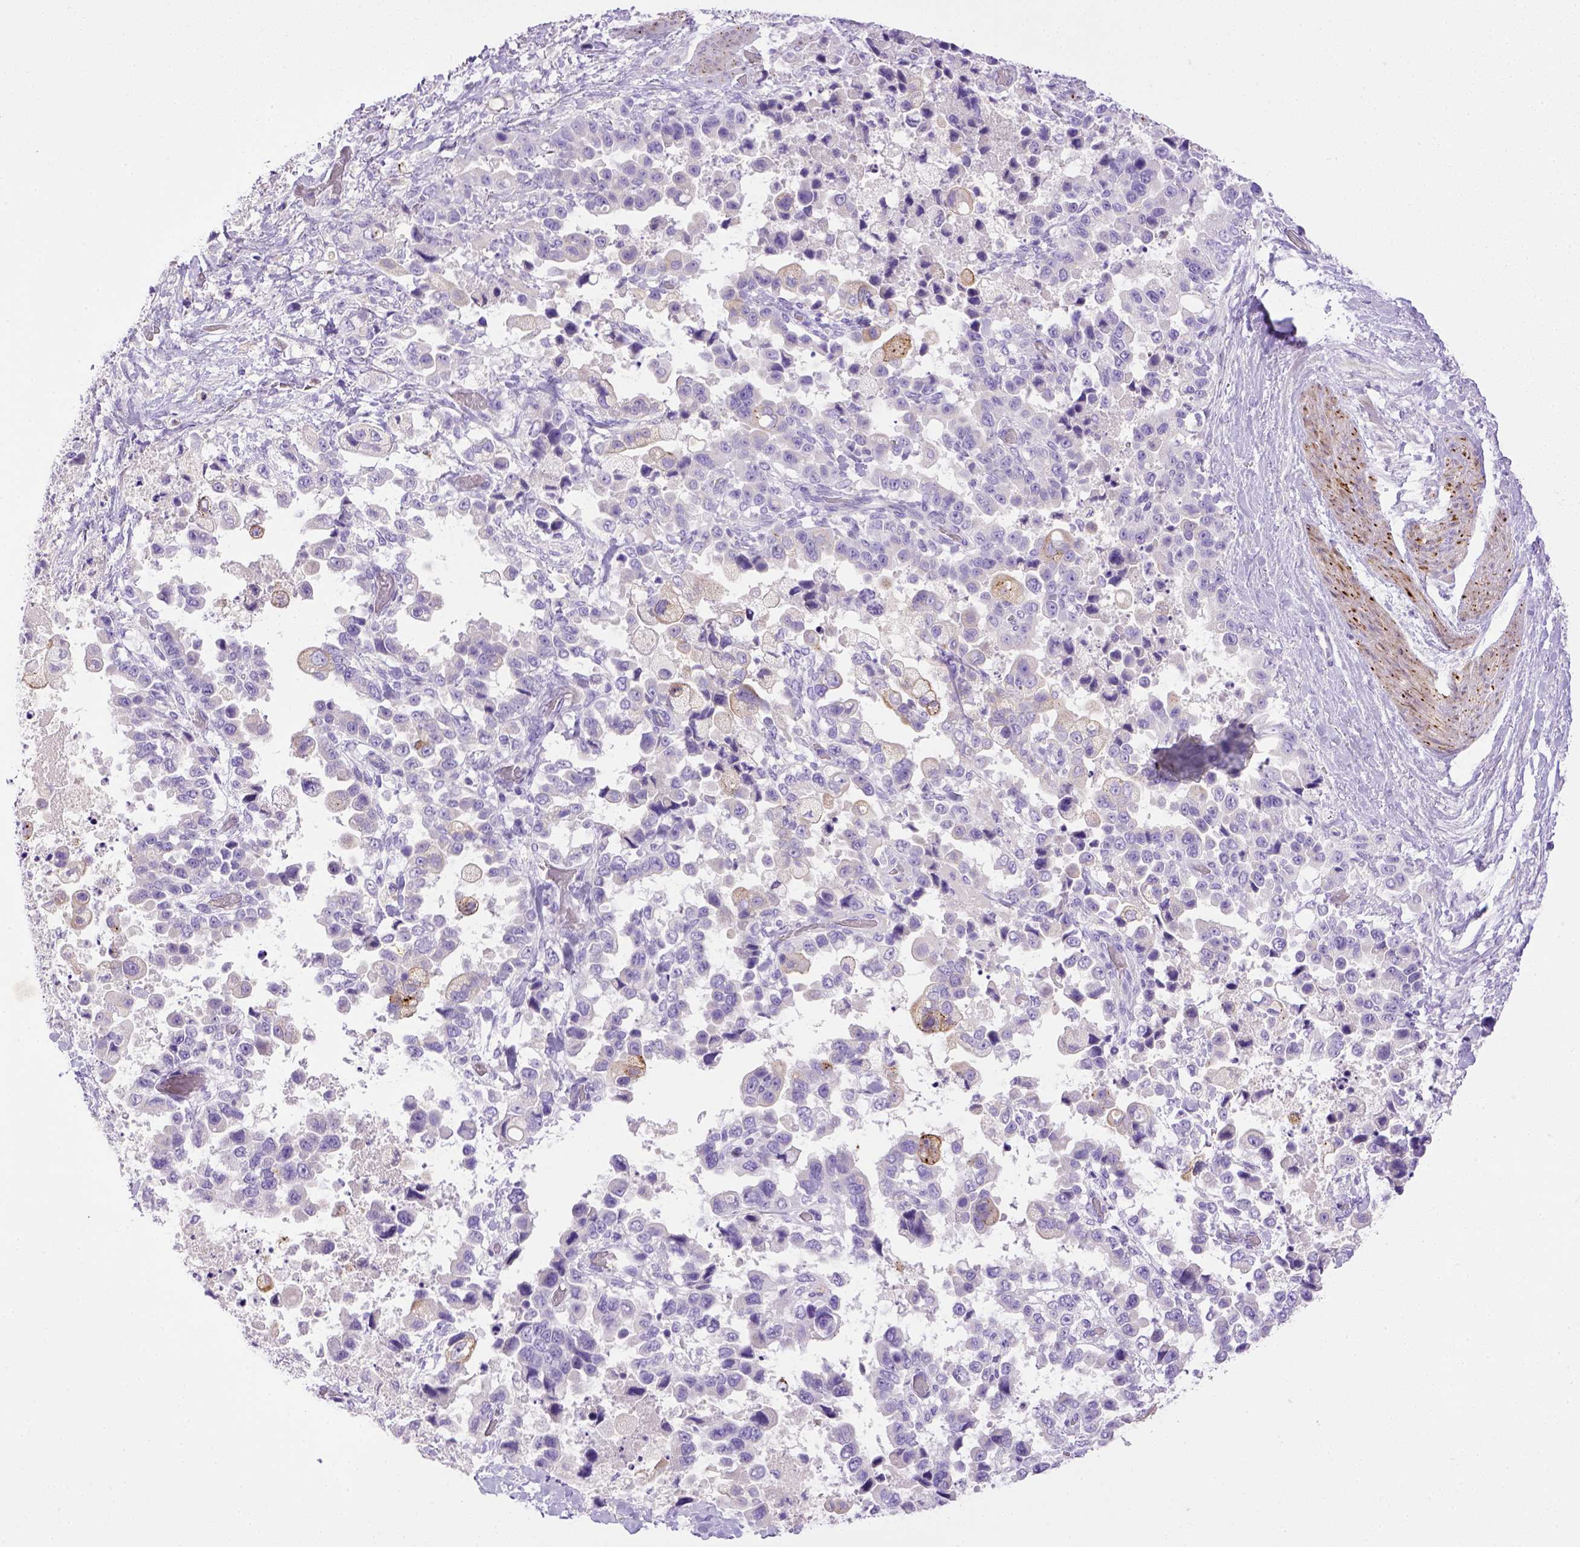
{"staining": {"intensity": "negative", "quantity": "none", "location": "none"}, "tissue": "stomach cancer", "cell_type": "Tumor cells", "image_type": "cancer", "snomed": [{"axis": "morphology", "description": "Adenocarcinoma, NOS"}, {"axis": "topography", "description": "Stomach"}], "caption": "This micrograph is of stomach adenocarcinoma stained with IHC to label a protein in brown with the nuclei are counter-stained blue. There is no staining in tumor cells. (DAB immunohistochemistry (IHC) with hematoxylin counter stain).", "gene": "BAAT", "patient": {"sex": "male", "age": 59}}